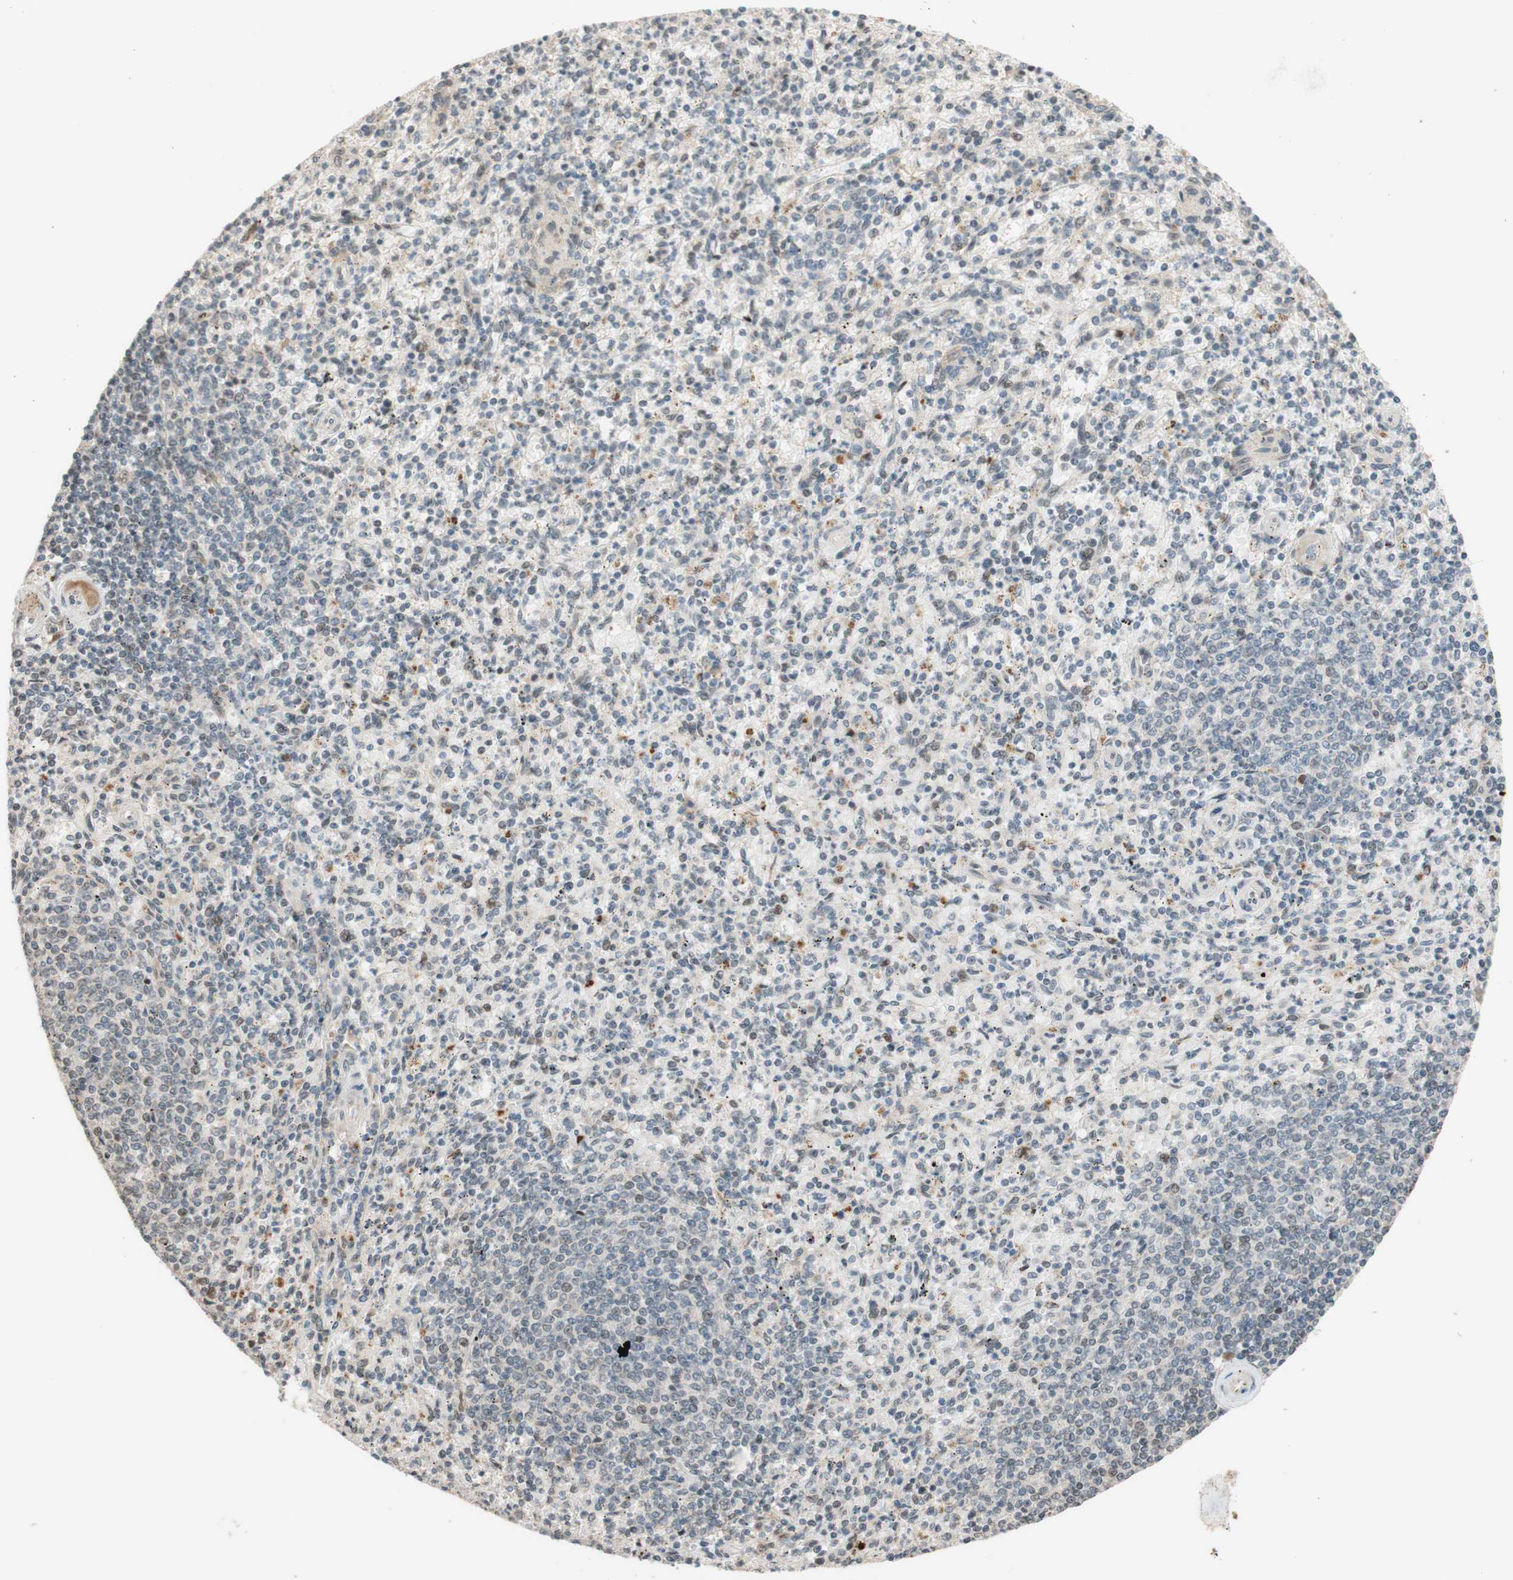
{"staining": {"intensity": "weak", "quantity": "<25%", "location": "cytoplasmic/membranous,nuclear"}, "tissue": "spleen", "cell_type": "Cells in red pulp", "image_type": "normal", "snomed": [{"axis": "morphology", "description": "Normal tissue, NOS"}, {"axis": "topography", "description": "Spleen"}], "caption": "Spleen stained for a protein using IHC displays no staining cells in red pulp.", "gene": "CCNC", "patient": {"sex": "male", "age": 72}}